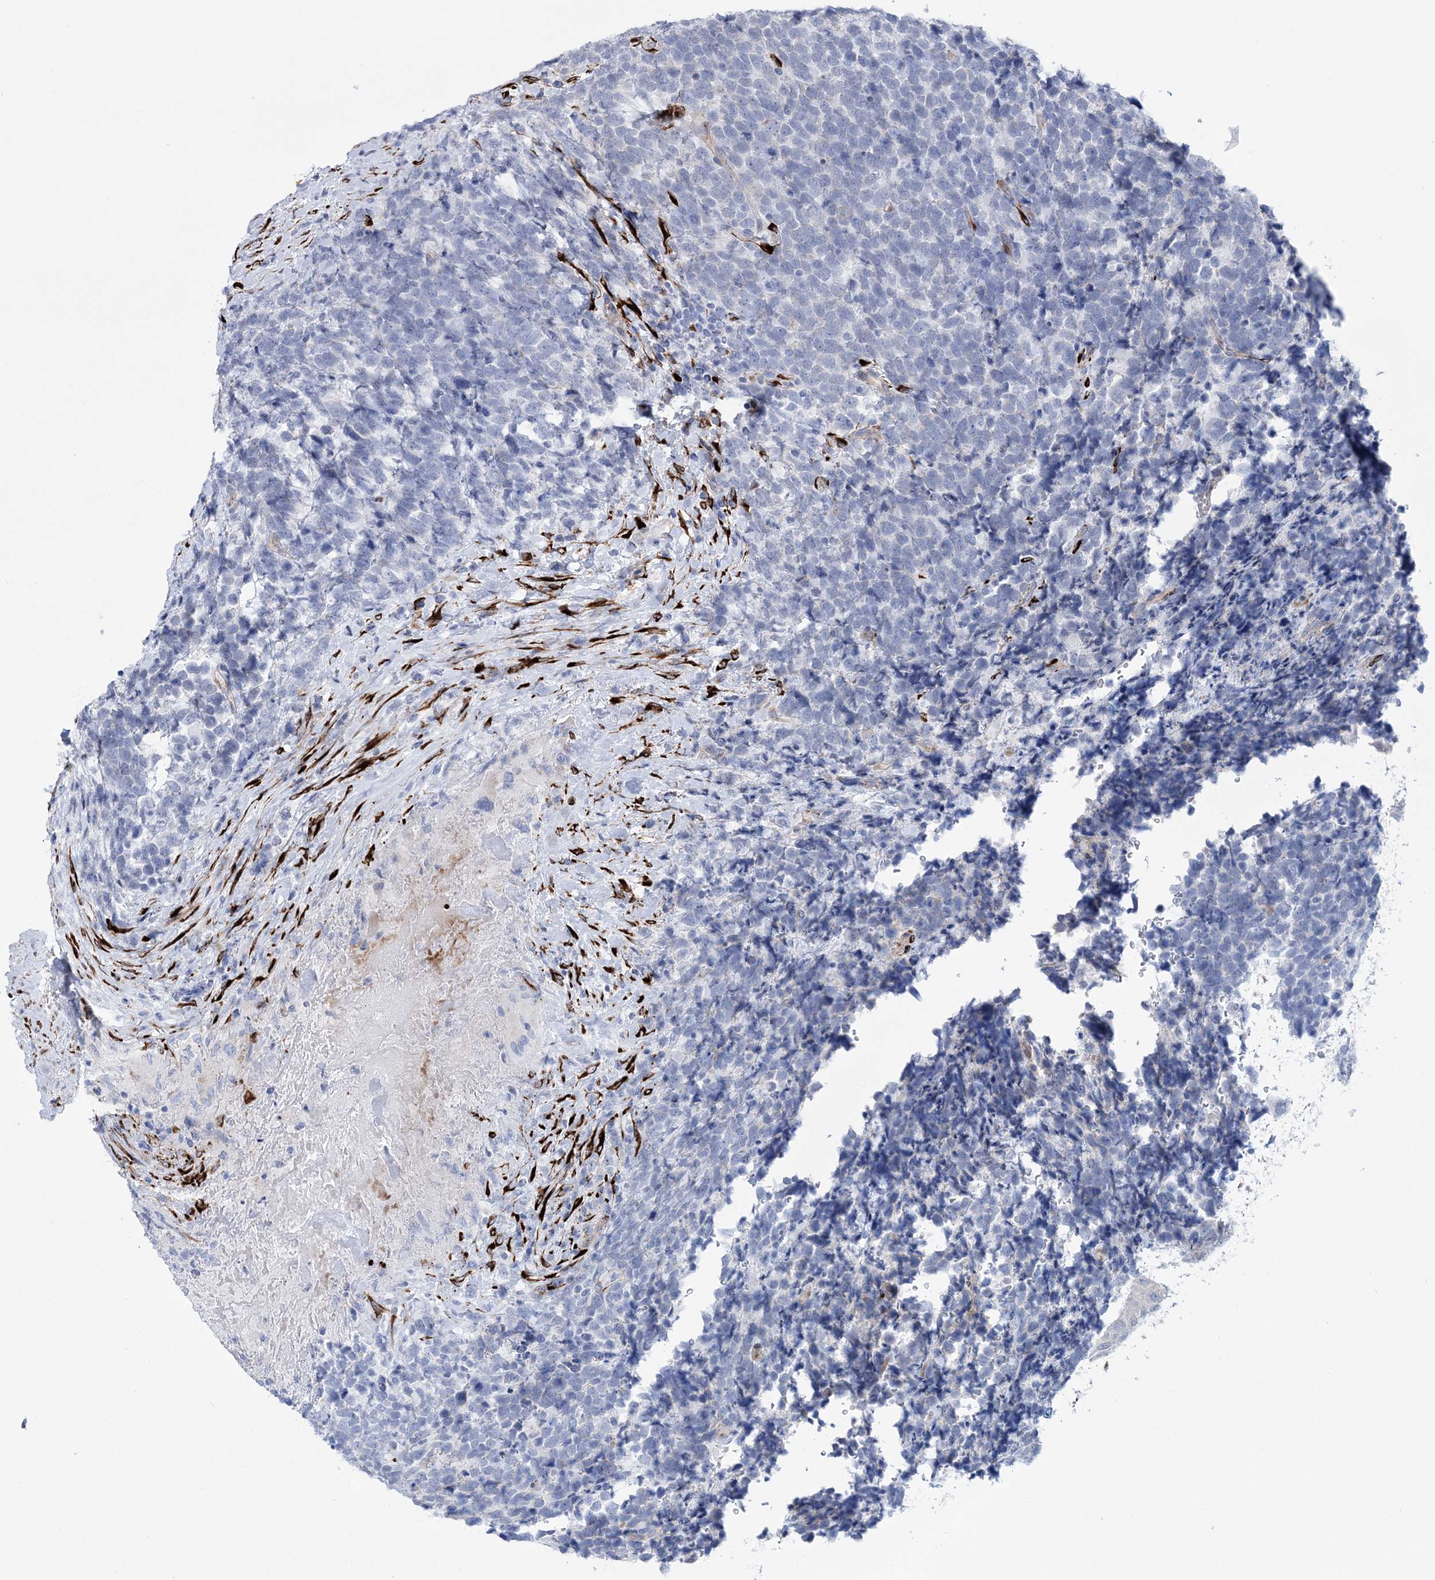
{"staining": {"intensity": "negative", "quantity": "none", "location": "none"}, "tissue": "urothelial cancer", "cell_type": "Tumor cells", "image_type": "cancer", "snomed": [{"axis": "morphology", "description": "Urothelial carcinoma, High grade"}, {"axis": "topography", "description": "Urinary bladder"}], "caption": "Tumor cells are negative for protein expression in human high-grade urothelial carcinoma.", "gene": "RAB11FIP5", "patient": {"sex": "female", "age": 82}}